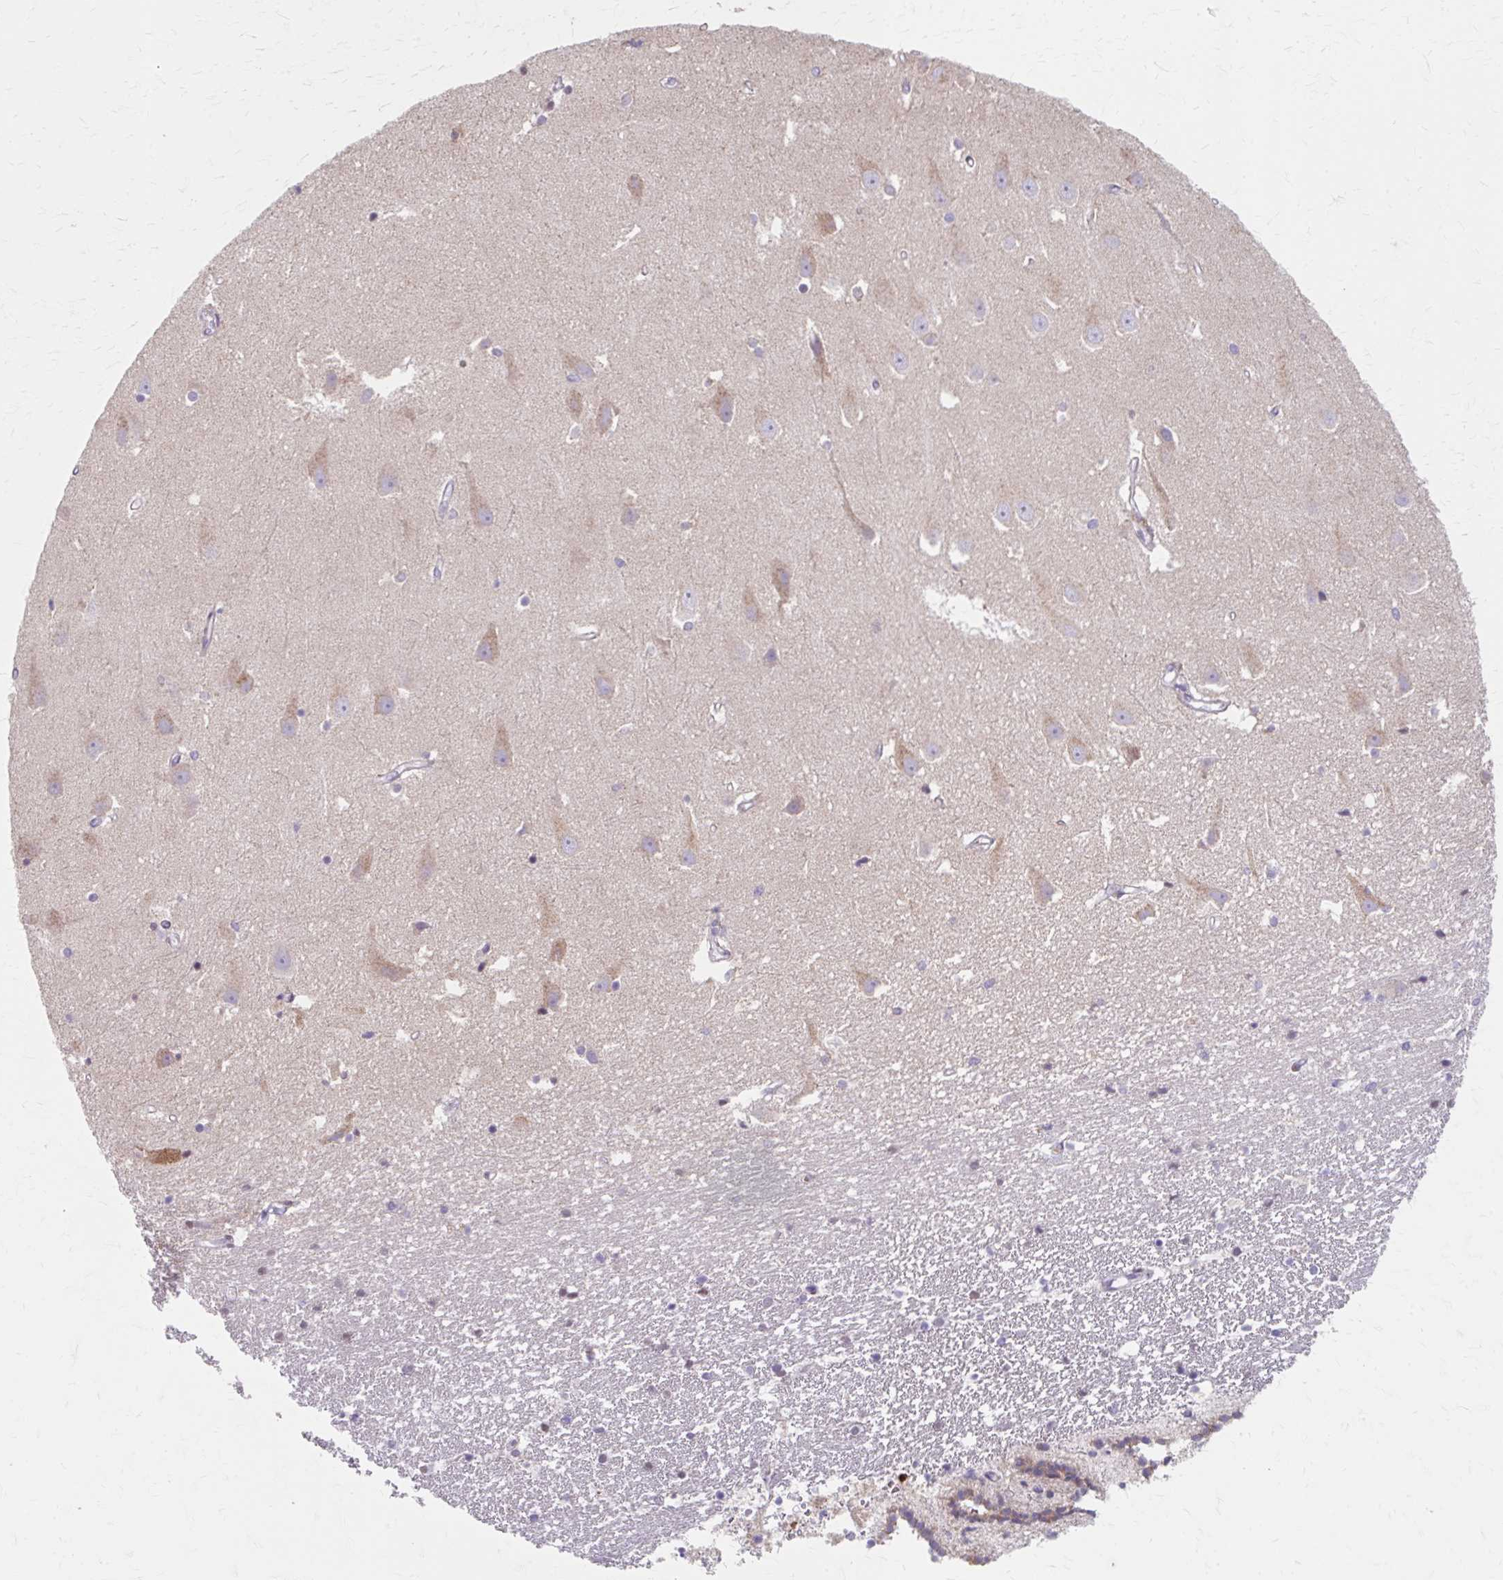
{"staining": {"intensity": "negative", "quantity": "none", "location": "none"}, "tissue": "hippocampus", "cell_type": "Glial cells", "image_type": "normal", "snomed": [{"axis": "morphology", "description": "Normal tissue, NOS"}, {"axis": "topography", "description": "Hippocampus"}], "caption": "Human hippocampus stained for a protein using IHC demonstrates no staining in glial cells.", "gene": "BEAN1", "patient": {"sex": "male", "age": 63}}